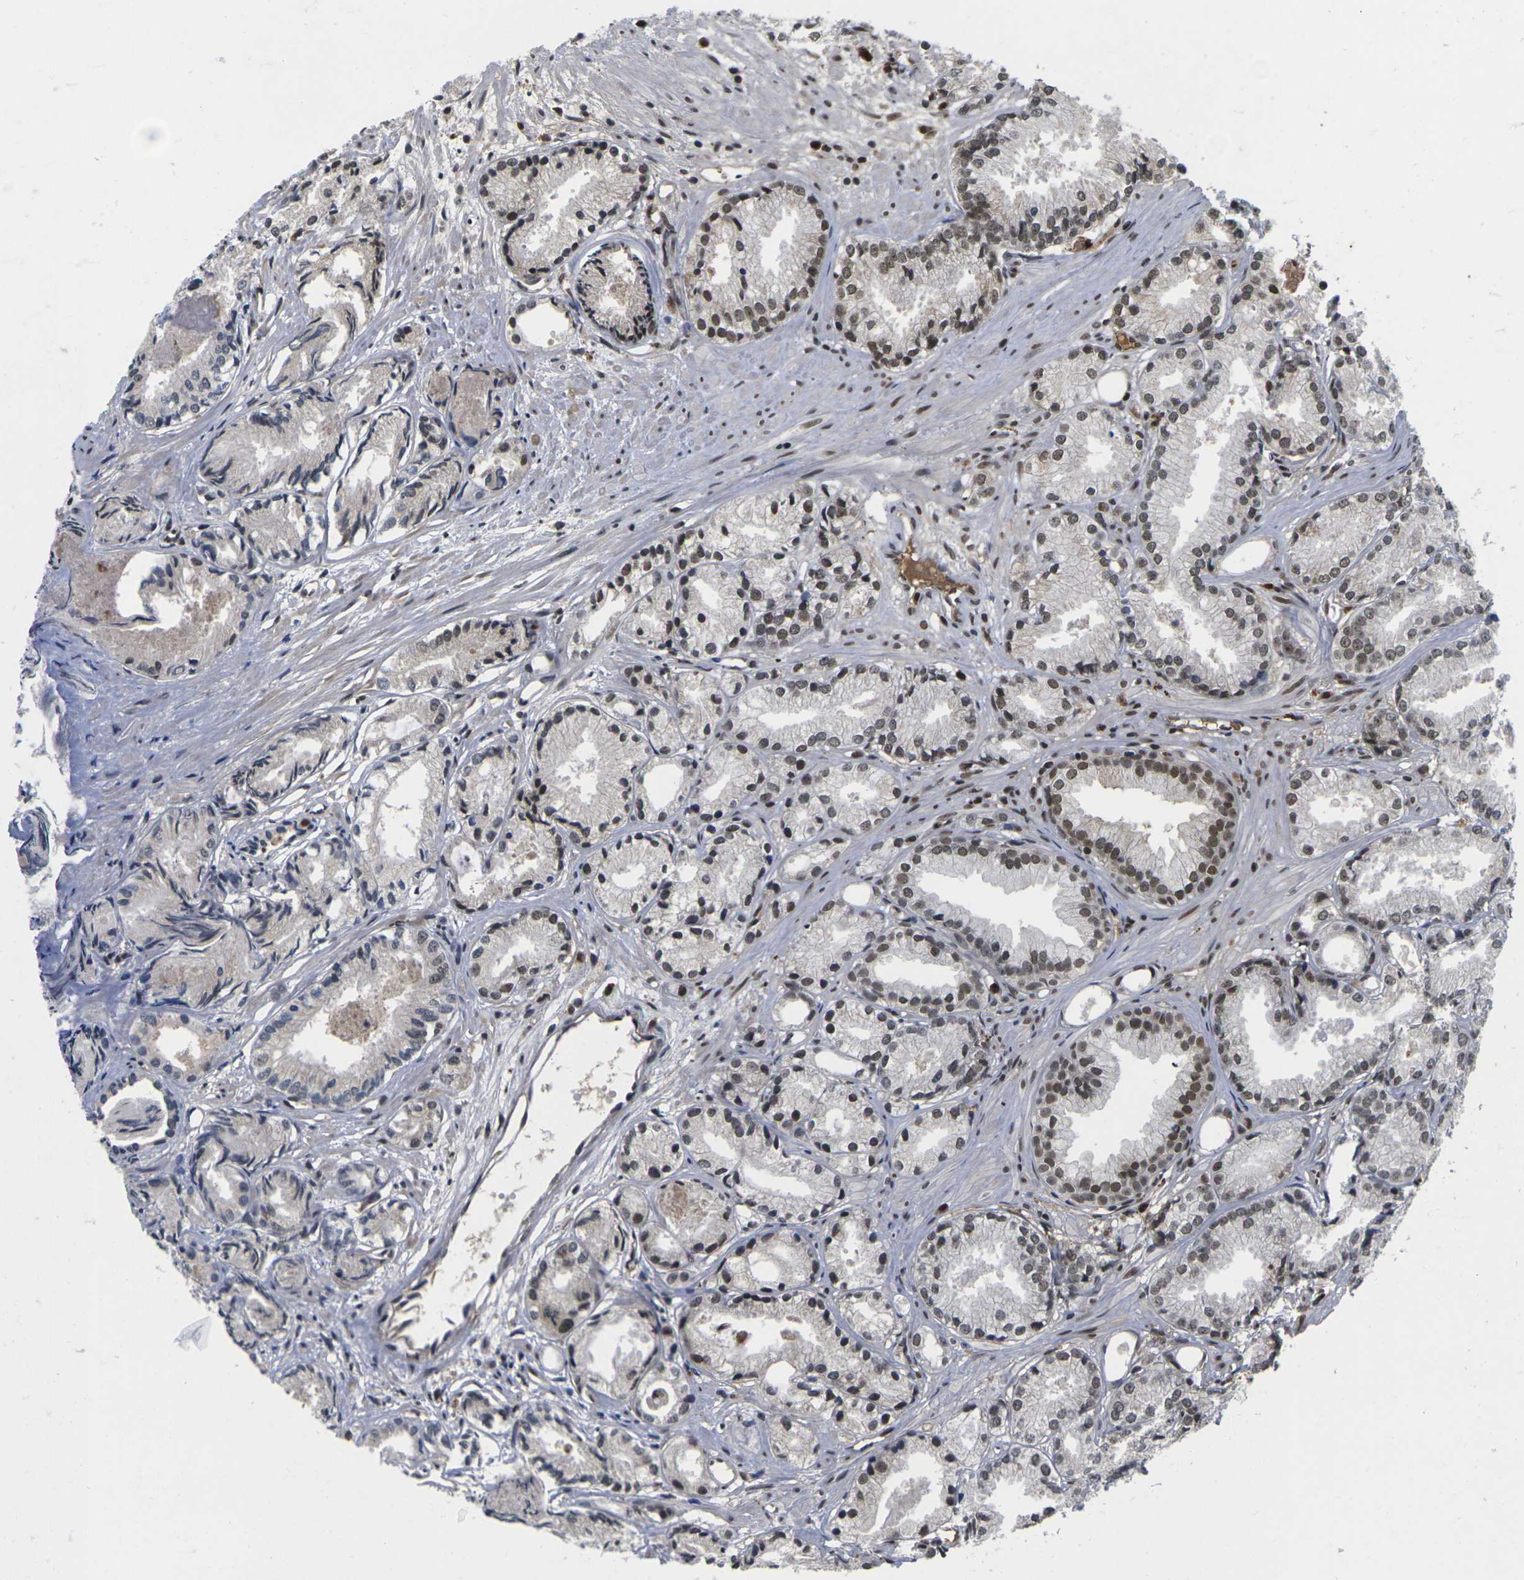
{"staining": {"intensity": "moderate", "quantity": "25%-75%", "location": "nuclear"}, "tissue": "prostate cancer", "cell_type": "Tumor cells", "image_type": "cancer", "snomed": [{"axis": "morphology", "description": "Adenocarcinoma, Low grade"}, {"axis": "topography", "description": "Prostate"}], "caption": "This is an image of IHC staining of prostate cancer (low-grade adenocarcinoma), which shows moderate staining in the nuclear of tumor cells.", "gene": "GTF2E1", "patient": {"sex": "male", "age": 72}}